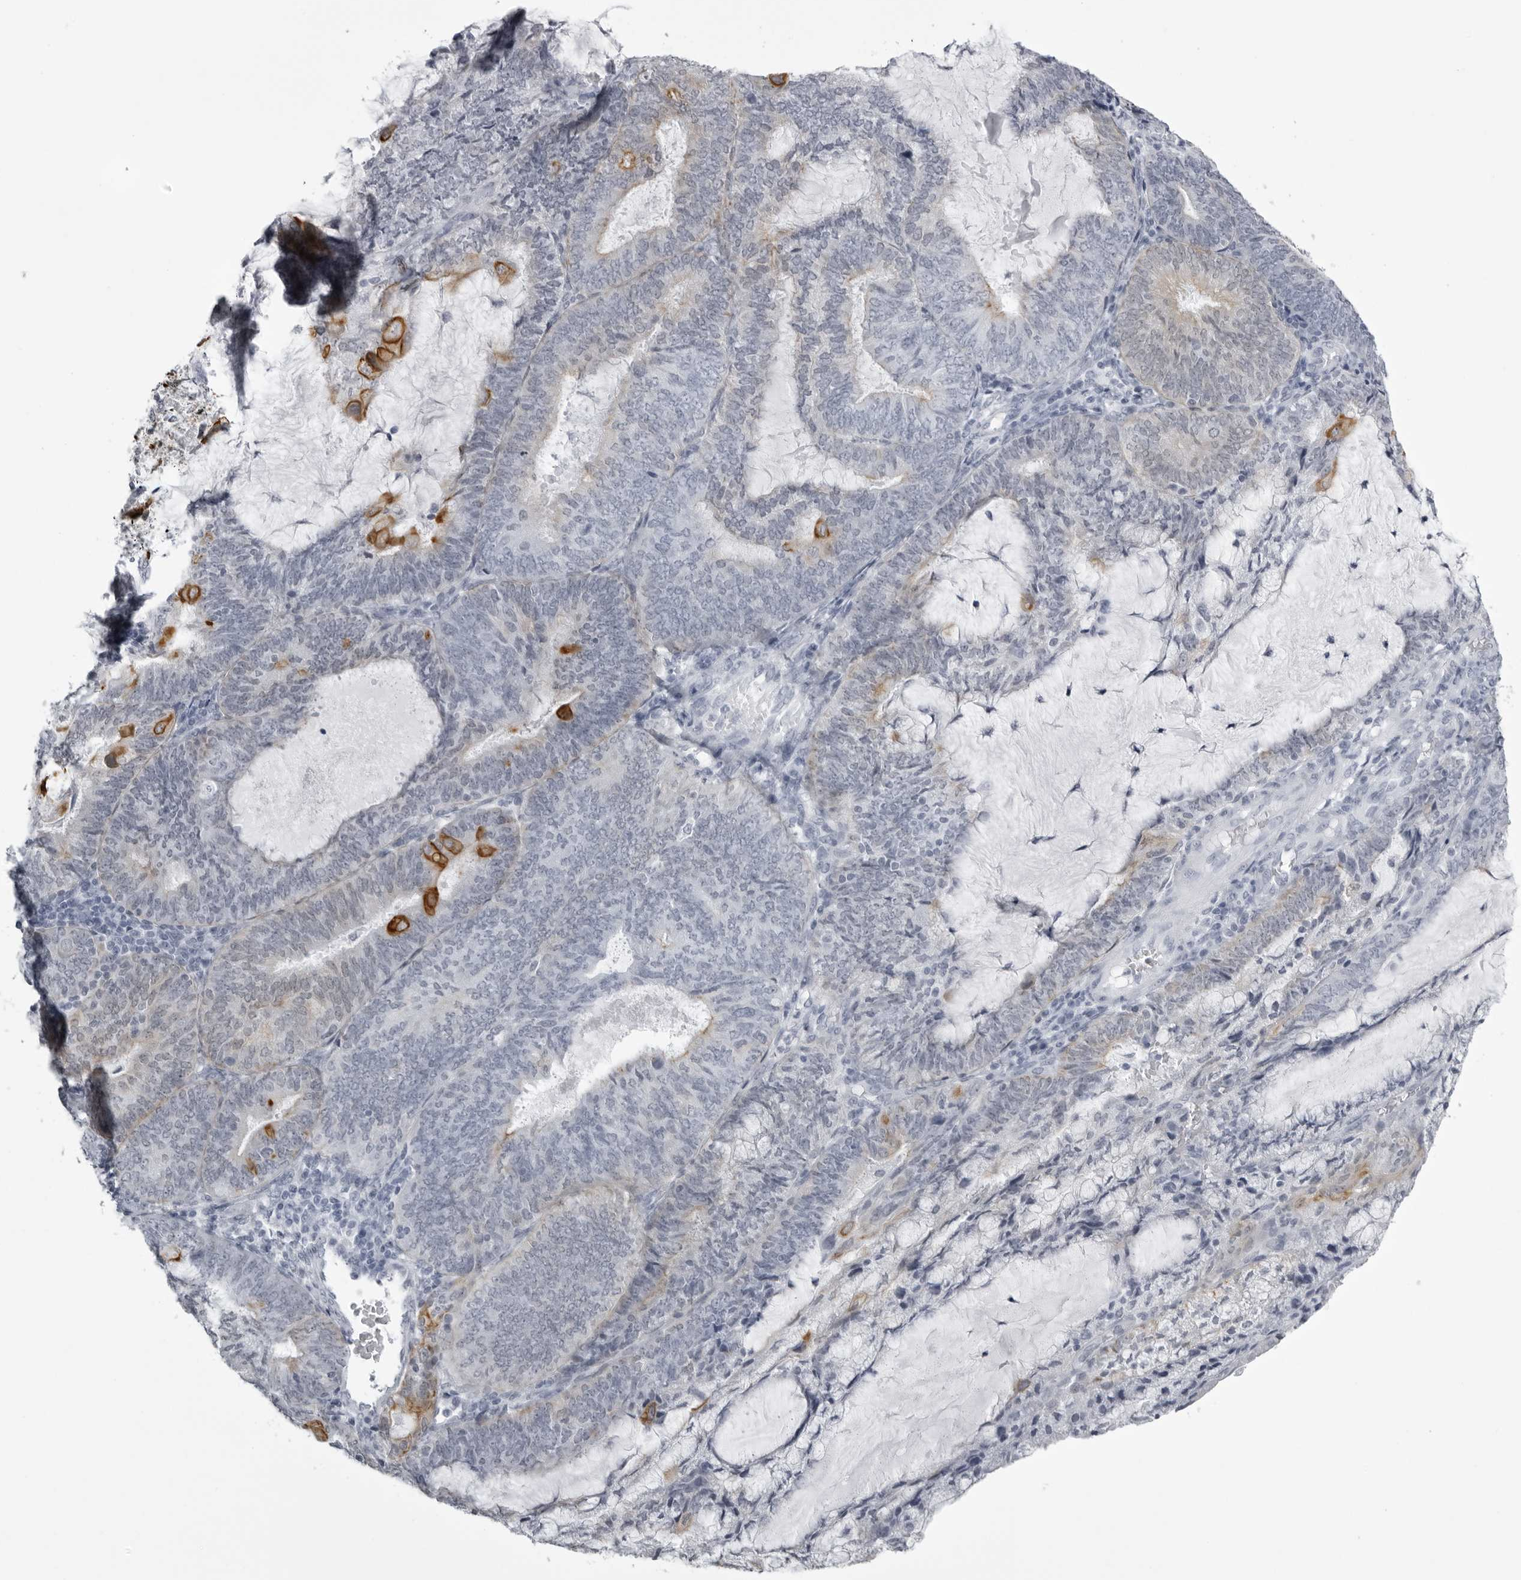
{"staining": {"intensity": "moderate", "quantity": "<25%", "location": "cytoplasmic/membranous"}, "tissue": "endometrial cancer", "cell_type": "Tumor cells", "image_type": "cancer", "snomed": [{"axis": "morphology", "description": "Adenocarcinoma, NOS"}, {"axis": "topography", "description": "Endometrium"}], "caption": "Endometrial cancer (adenocarcinoma) stained with immunohistochemistry (IHC) displays moderate cytoplasmic/membranous staining in about <25% of tumor cells.", "gene": "UROD", "patient": {"sex": "female", "age": 81}}